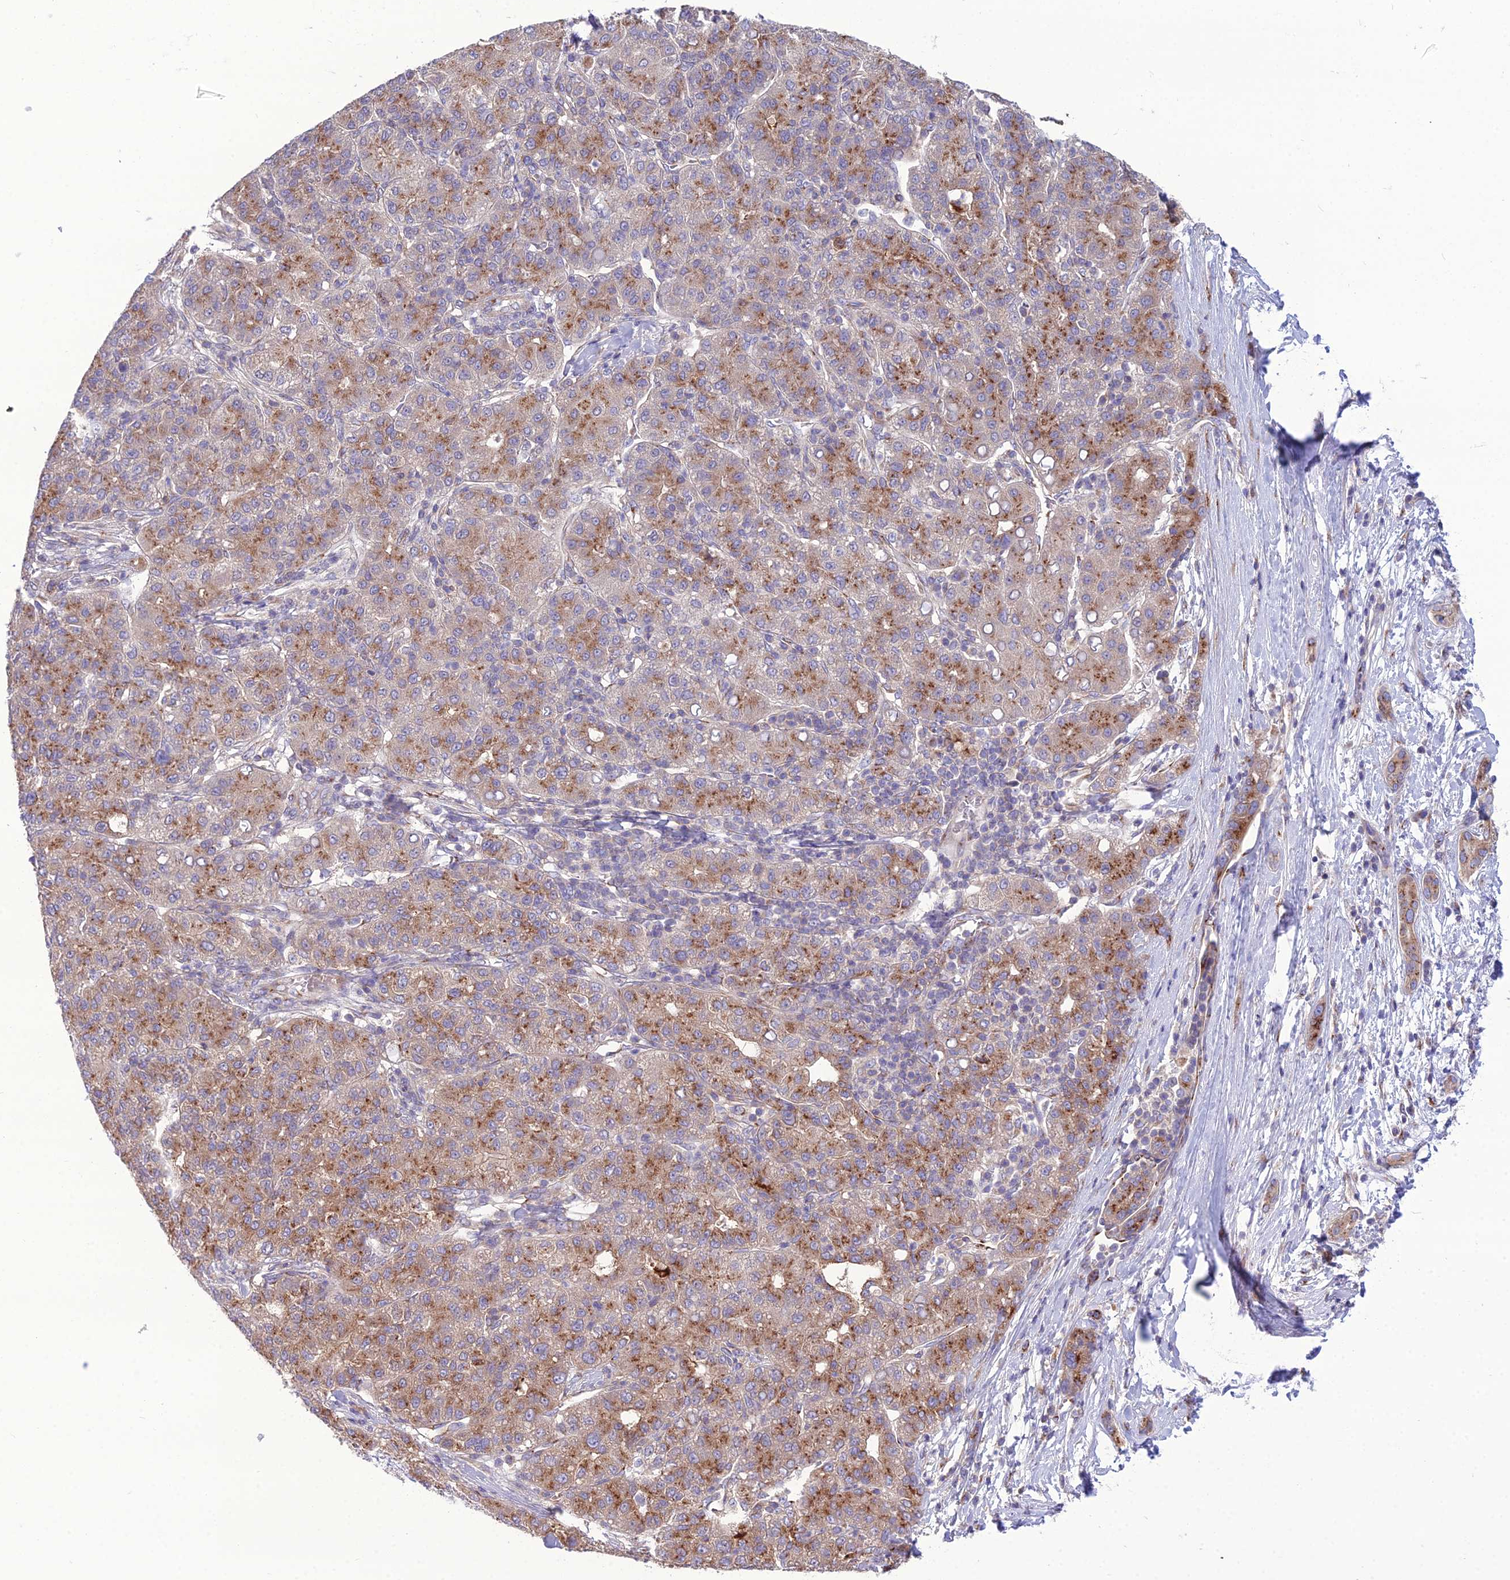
{"staining": {"intensity": "moderate", "quantity": "25%-75%", "location": "cytoplasmic/membranous"}, "tissue": "liver cancer", "cell_type": "Tumor cells", "image_type": "cancer", "snomed": [{"axis": "morphology", "description": "Carcinoma, Hepatocellular, NOS"}, {"axis": "topography", "description": "Liver"}], "caption": "DAB (3,3'-diaminobenzidine) immunohistochemical staining of human hepatocellular carcinoma (liver) reveals moderate cytoplasmic/membranous protein staining in about 25%-75% of tumor cells.", "gene": "SPRYD7", "patient": {"sex": "male", "age": 65}}